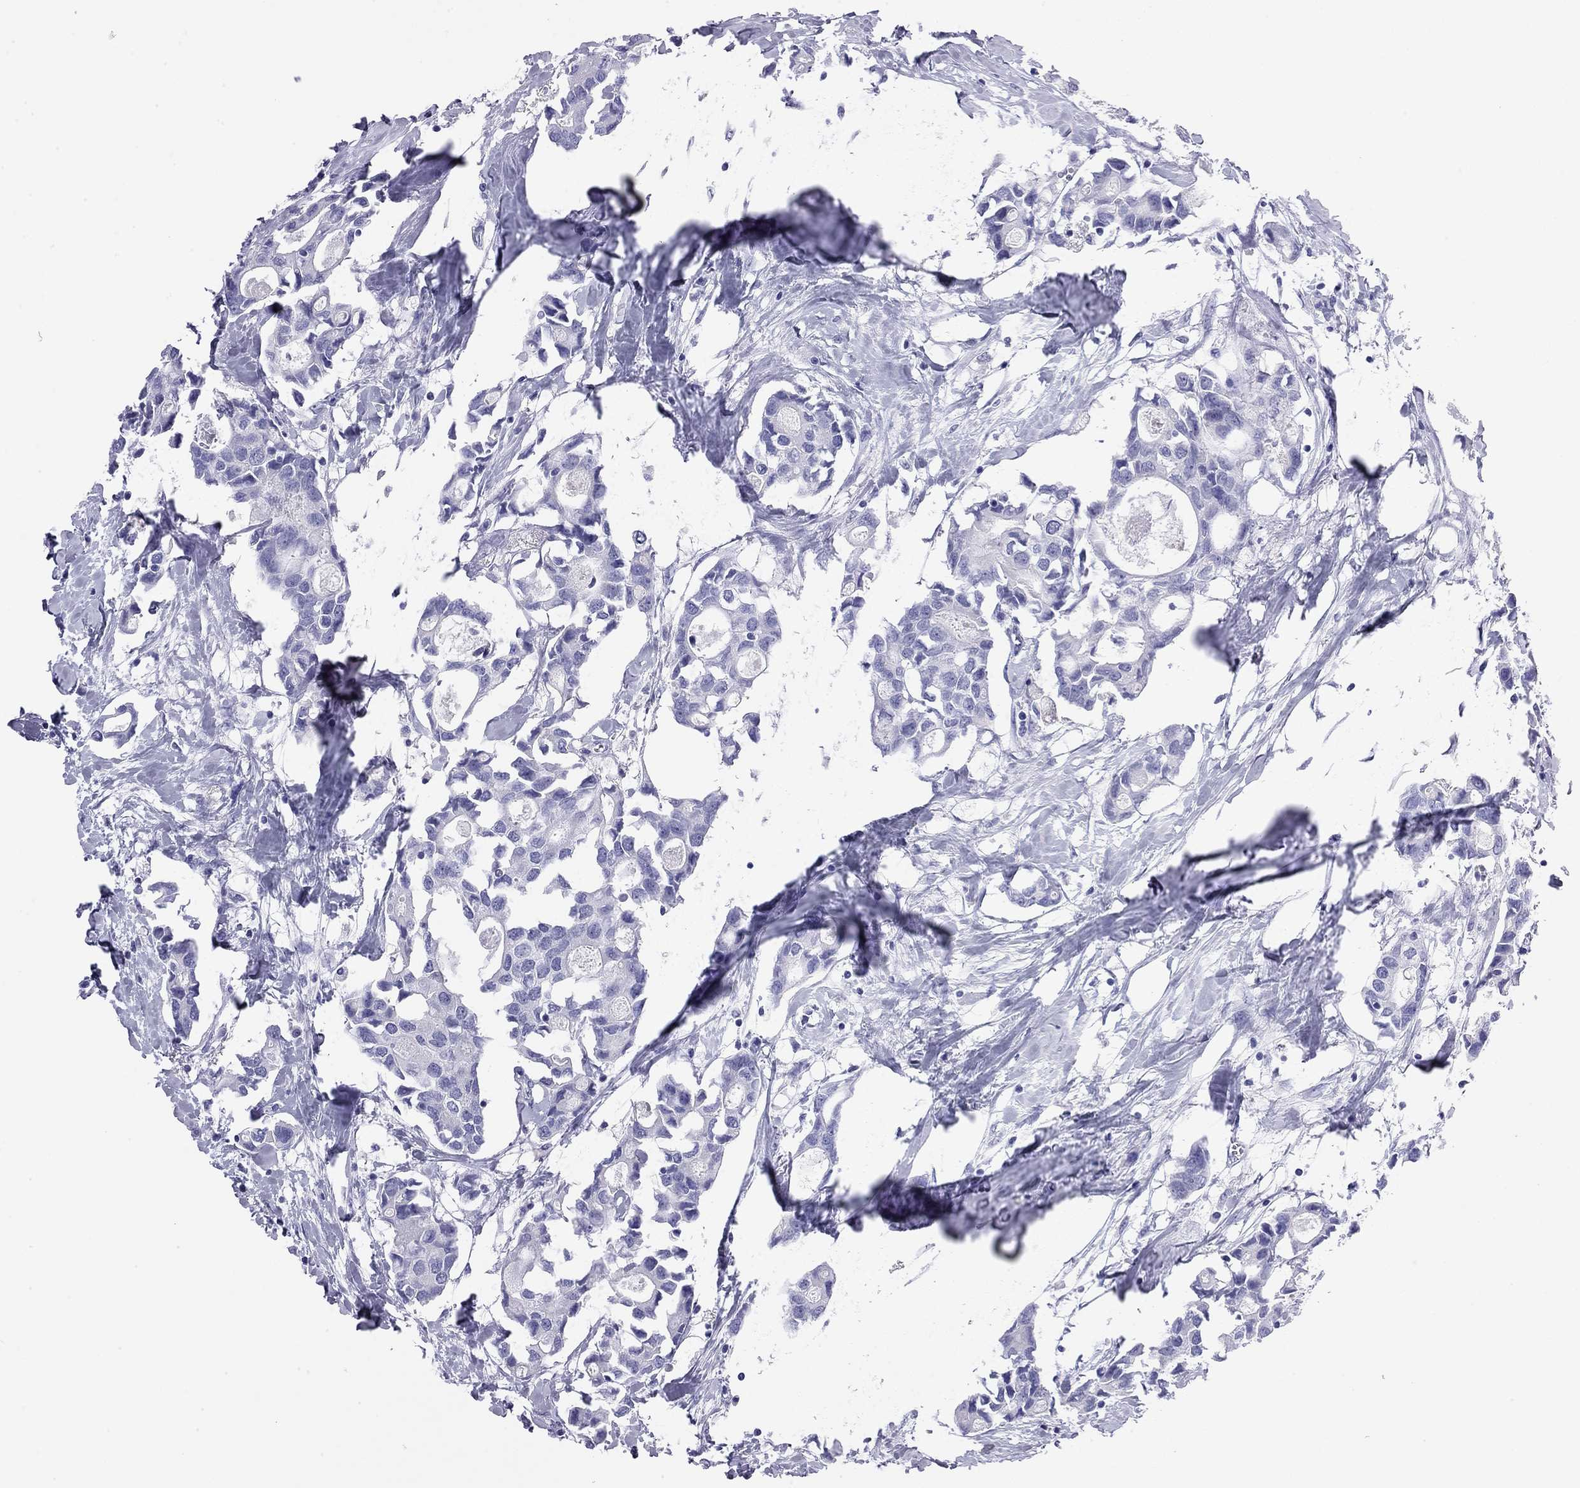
{"staining": {"intensity": "negative", "quantity": "none", "location": "none"}, "tissue": "breast cancer", "cell_type": "Tumor cells", "image_type": "cancer", "snomed": [{"axis": "morphology", "description": "Duct carcinoma"}, {"axis": "topography", "description": "Breast"}], "caption": "IHC of breast cancer exhibits no staining in tumor cells.", "gene": "ODF4", "patient": {"sex": "female", "age": 83}}